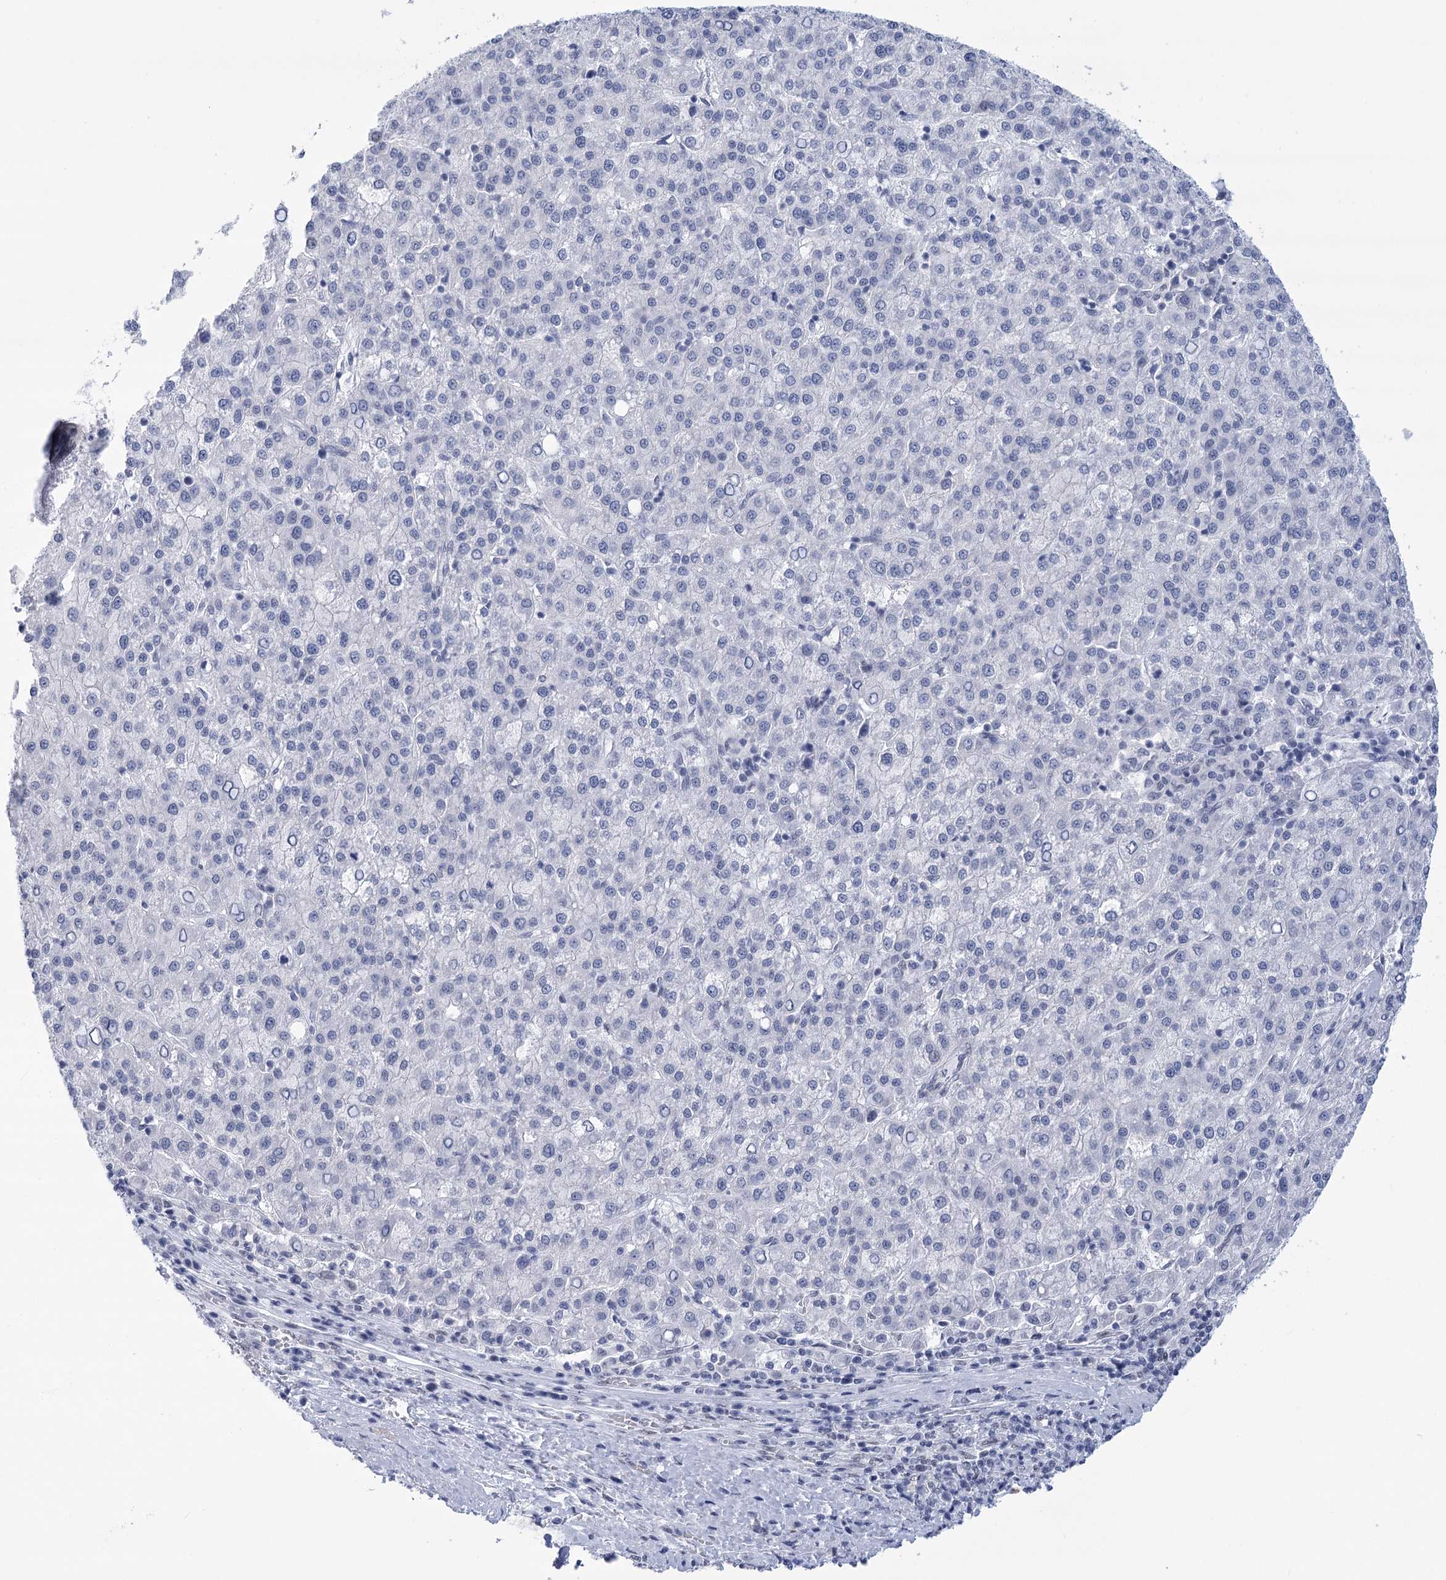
{"staining": {"intensity": "negative", "quantity": "none", "location": "none"}, "tissue": "liver cancer", "cell_type": "Tumor cells", "image_type": "cancer", "snomed": [{"axis": "morphology", "description": "Carcinoma, Hepatocellular, NOS"}, {"axis": "topography", "description": "Liver"}], "caption": "High power microscopy photomicrograph of an immunohistochemistry image of liver cancer, revealing no significant expression in tumor cells.", "gene": "HNRNPA0", "patient": {"sex": "female", "age": 58}}